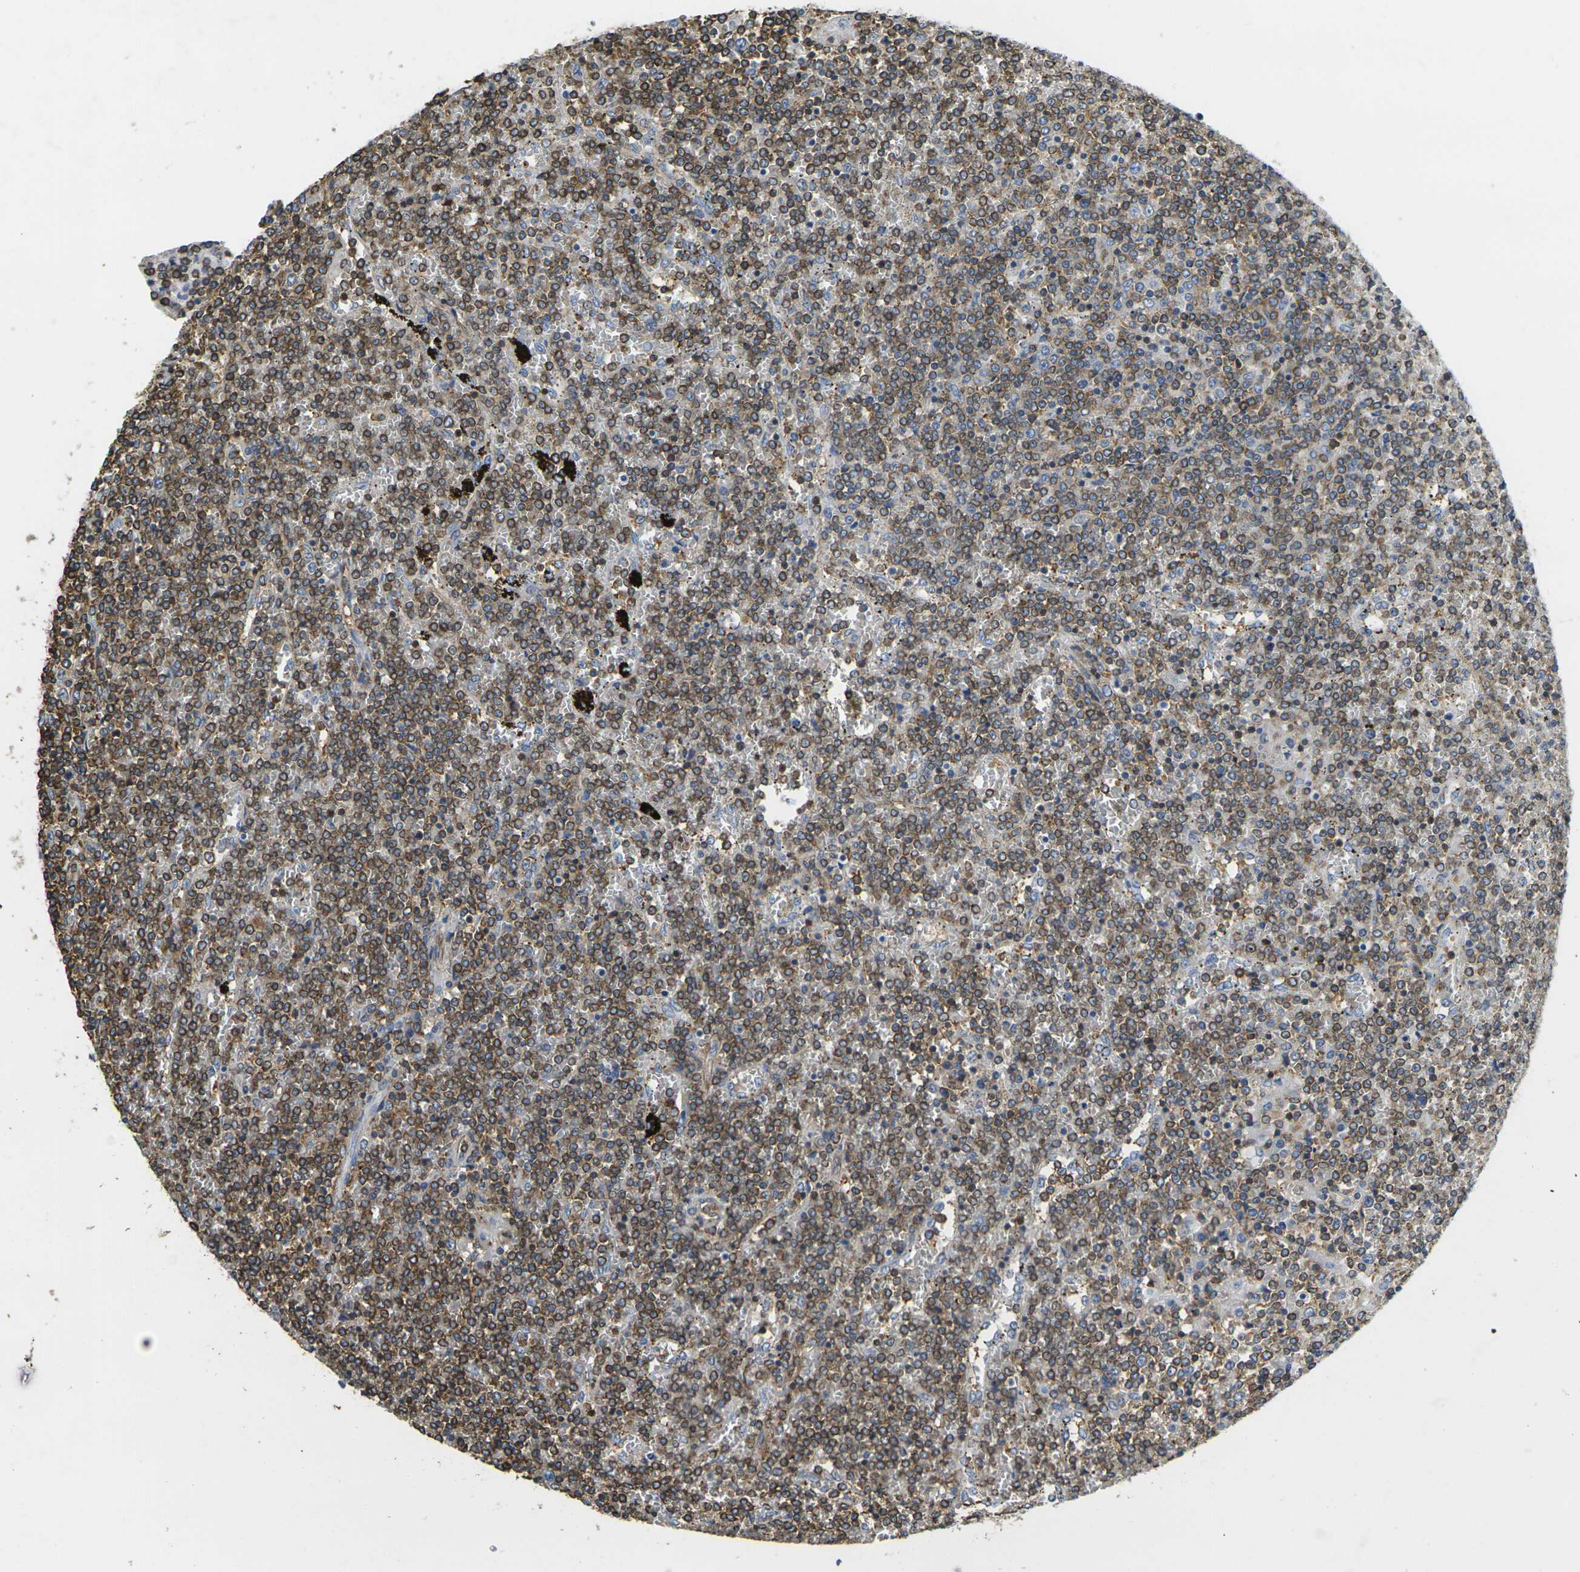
{"staining": {"intensity": "strong", "quantity": ">75%", "location": "cytoplasmic/membranous"}, "tissue": "lymphoma", "cell_type": "Tumor cells", "image_type": "cancer", "snomed": [{"axis": "morphology", "description": "Malignant lymphoma, non-Hodgkin's type, Low grade"}, {"axis": "topography", "description": "Spleen"}], "caption": "Strong cytoplasmic/membranous protein expression is identified in about >75% of tumor cells in low-grade malignant lymphoma, non-Hodgkin's type.", "gene": "FAM110D", "patient": {"sex": "female", "age": 19}}